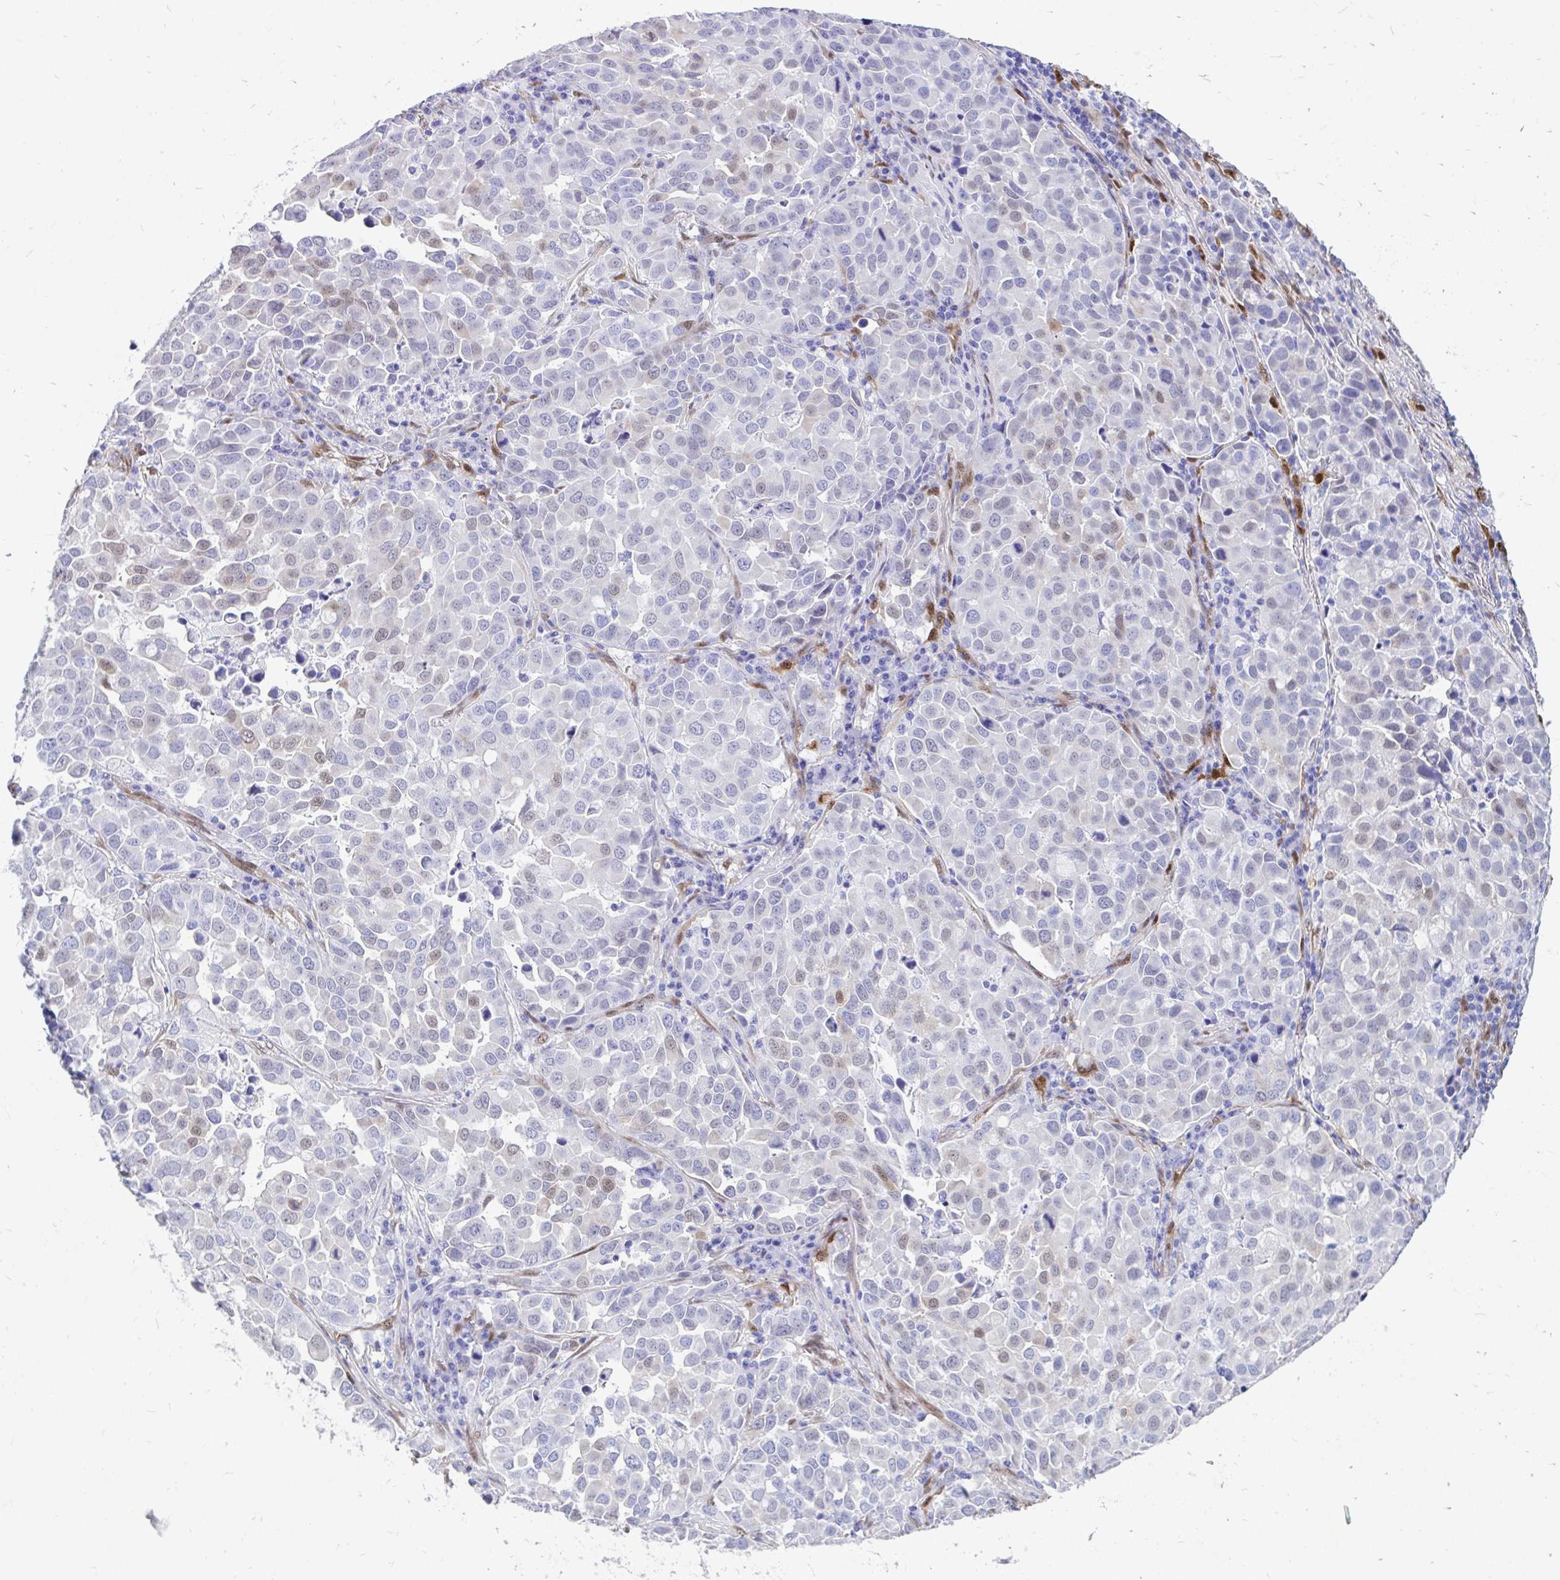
{"staining": {"intensity": "weak", "quantity": "<25%", "location": "nuclear"}, "tissue": "lung cancer", "cell_type": "Tumor cells", "image_type": "cancer", "snomed": [{"axis": "morphology", "description": "Adenocarcinoma, NOS"}, {"axis": "morphology", "description": "Adenocarcinoma, metastatic, NOS"}, {"axis": "topography", "description": "Lymph node"}, {"axis": "topography", "description": "Lung"}], "caption": "Lung cancer (adenocarcinoma) was stained to show a protein in brown. There is no significant staining in tumor cells.", "gene": "RBPMS", "patient": {"sex": "female", "age": 65}}